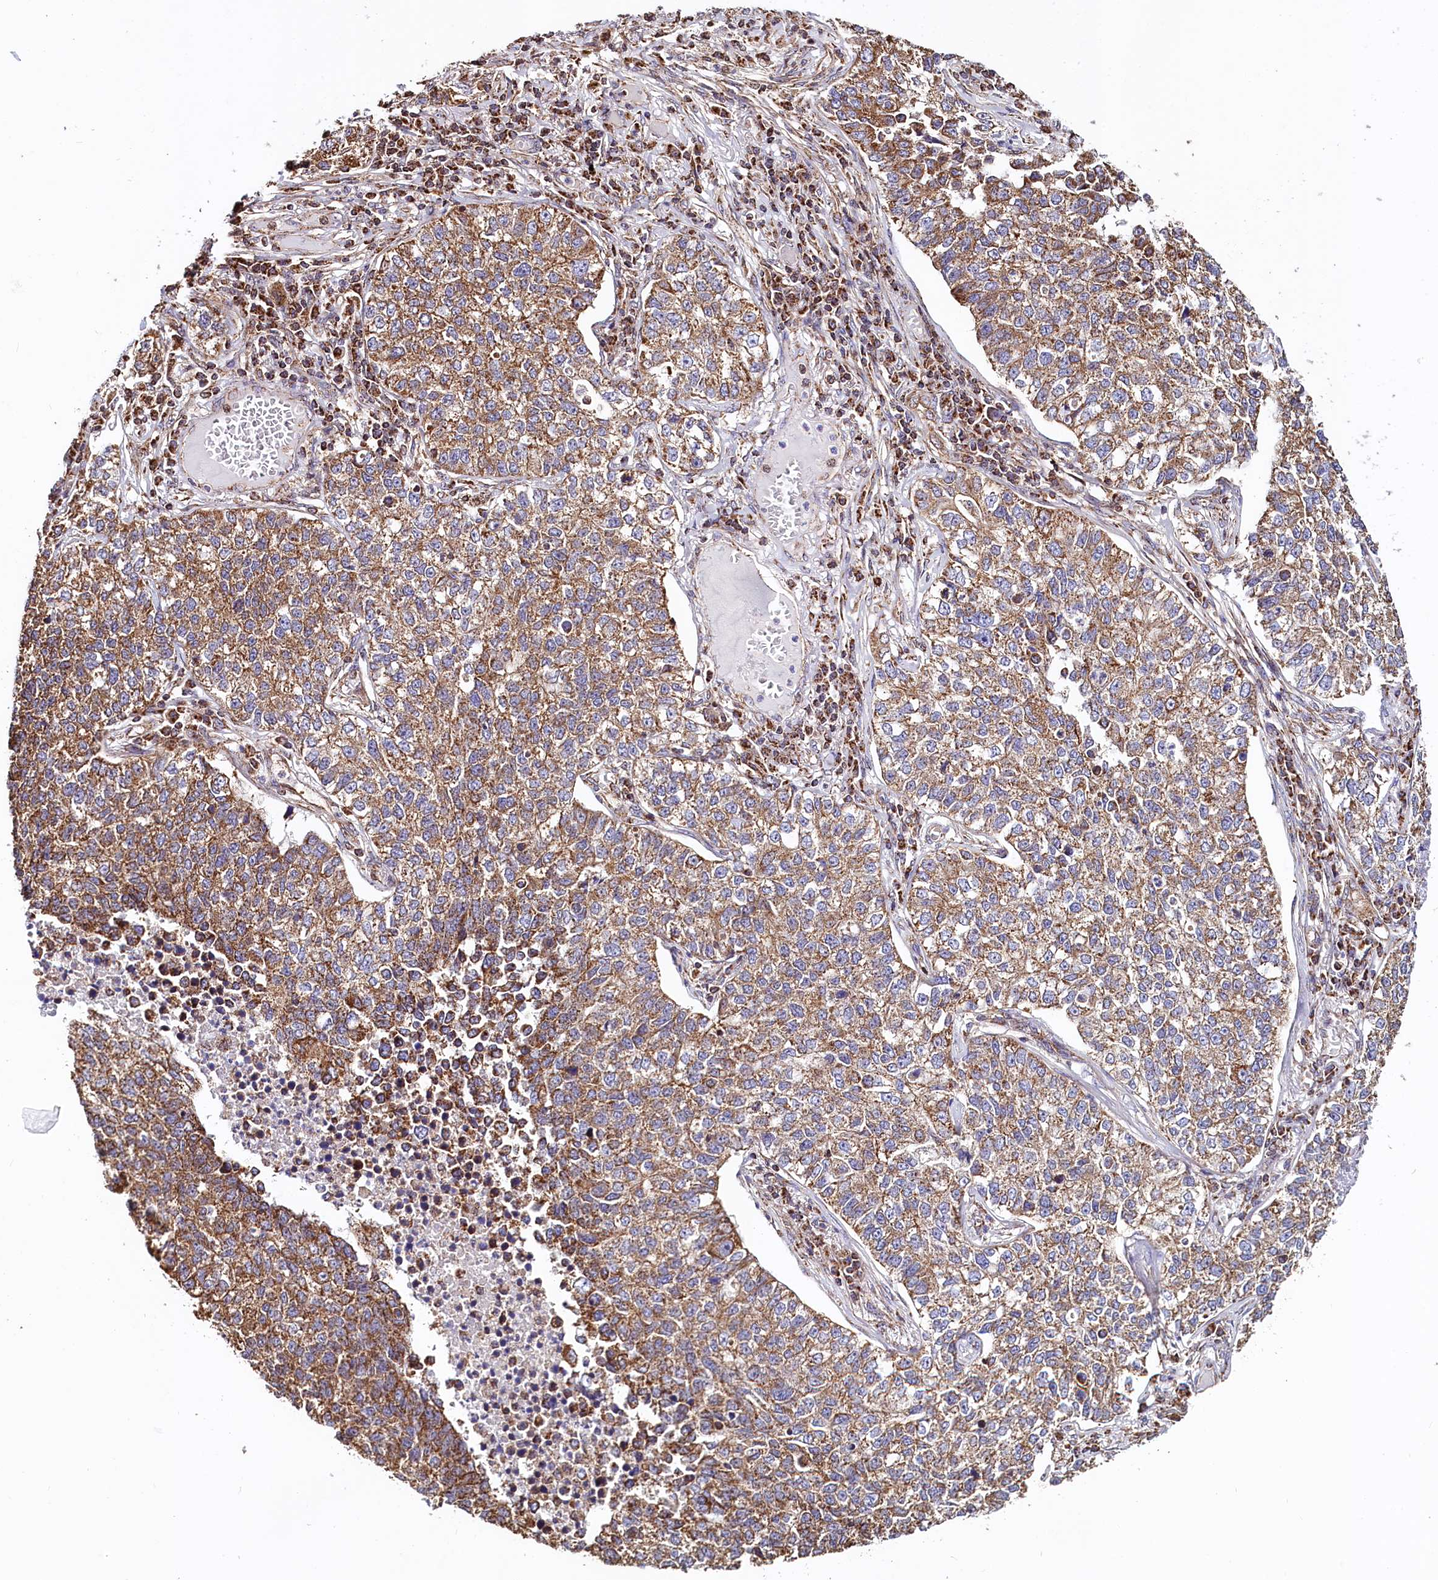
{"staining": {"intensity": "moderate", "quantity": ">75%", "location": "cytoplasmic/membranous"}, "tissue": "lung cancer", "cell_type": "Tumor cells", "image_type": "cancer", "snomed": [{"axis": "morphology", "description": "Adenocarcinoma, NOS"}, {"axis": "topography", "description": "Lung"}], "caption": "This photomicrograph exhibits immunohistochemistry staining of lung cancer (adenocarcinoma), with medium moderate cytoplasmic/membranous positivity in about >75% of tumor cells.", "gene": "NUDT15", "patient": {"sex": "male", "age": 49}}